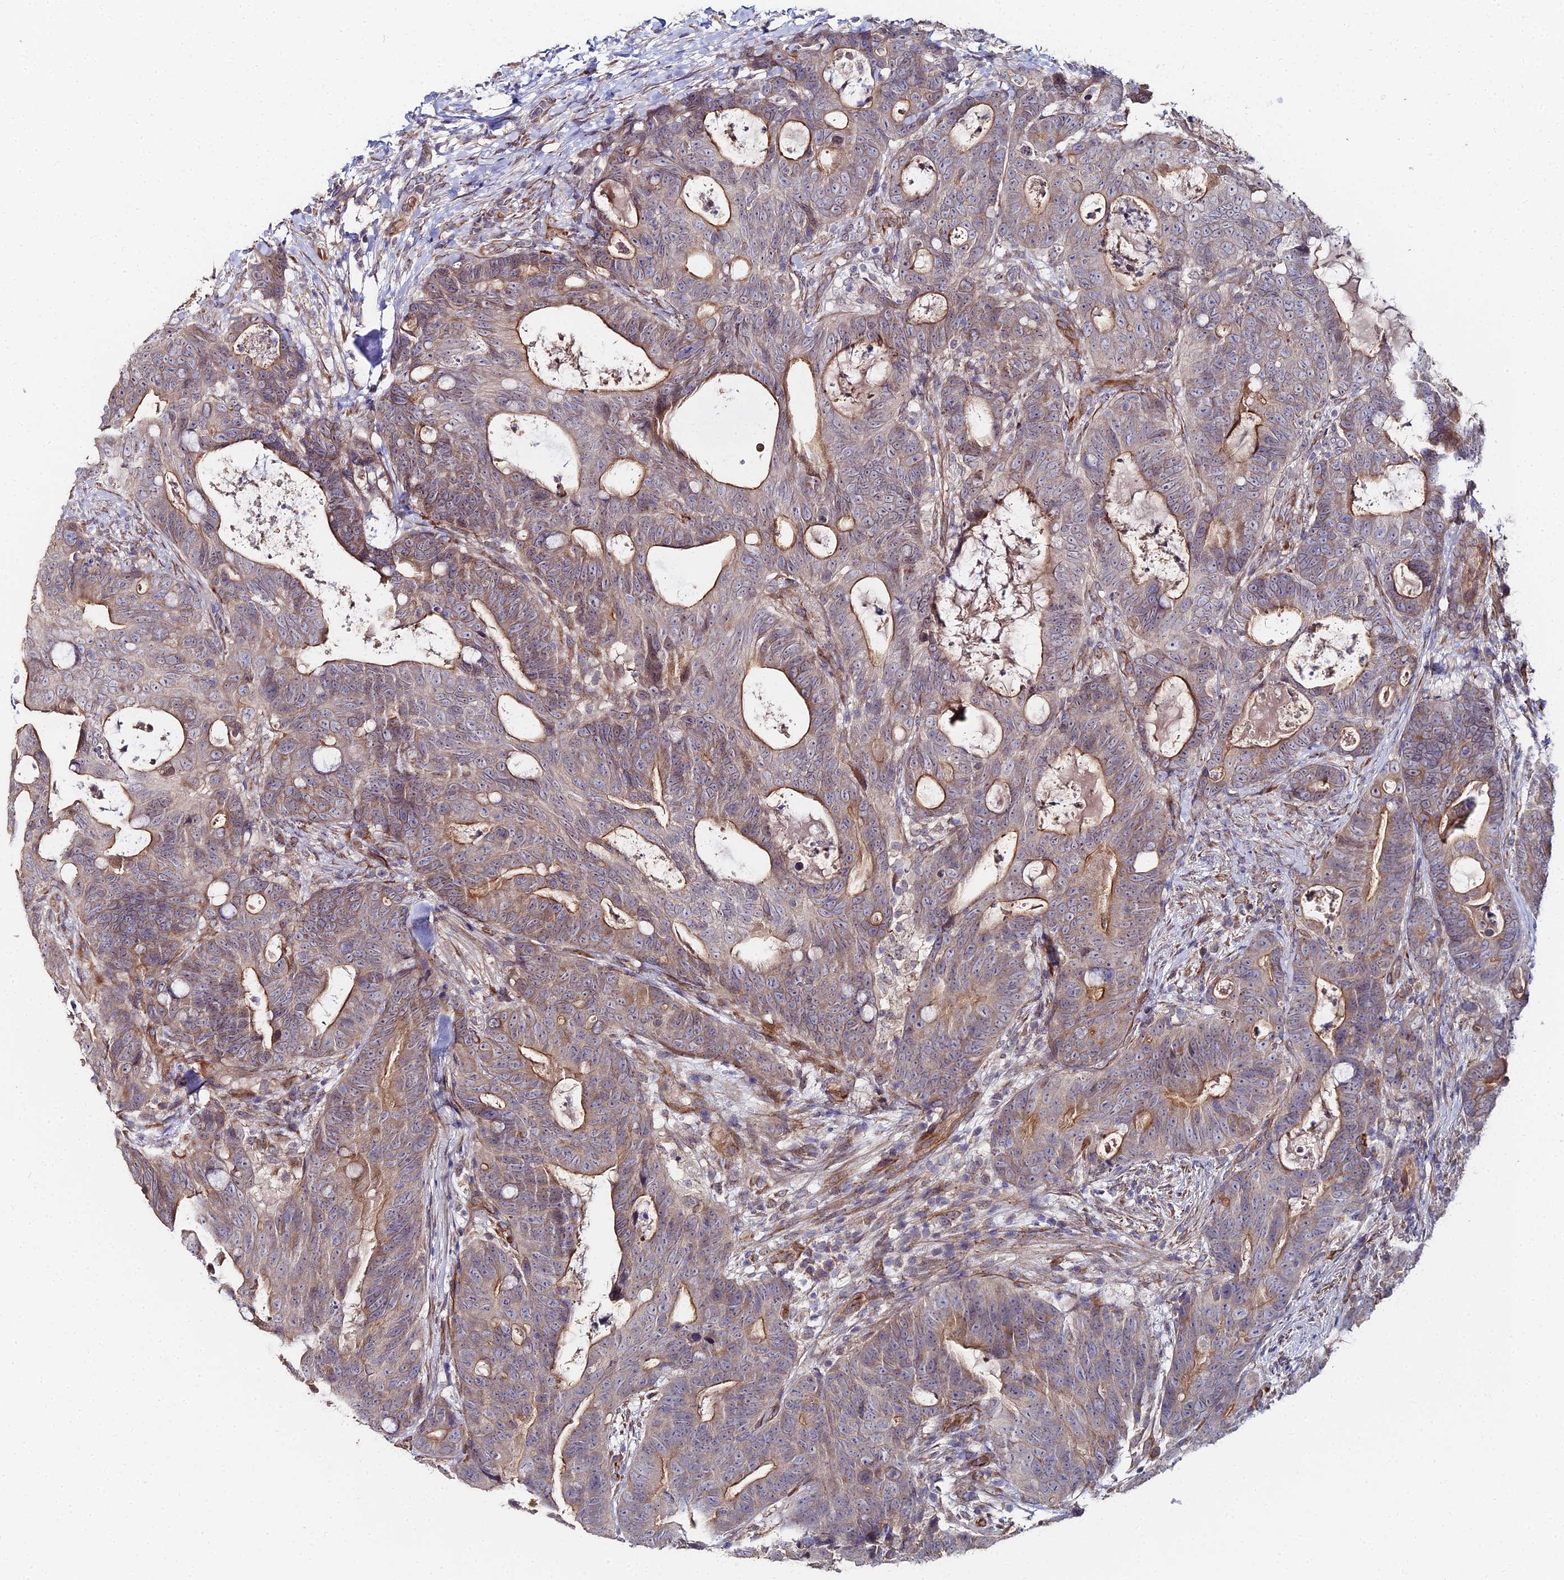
{"staining": {"intensity": "moderate", "quantity": "25%-75%", "location": "cytoplasmic/membranous"}, "tissue": "colorectal cancer", "cell_type": "Tumor cells", "image_type": "cancer", "snomed": [{"axis": "morphology", "description": "Adenocarcinoma, NOS"}, {"axis": "topography", "description": "Colon"}], "caption": "Immunohistochemistry (IHC) (DAB (3,3'-diaminobenzidine)) staining of colorectal cancer shows moderate cytoplasmic/membranous protein expression in approximately 25%-75% of tumor cells.", "gene": "C4orf19", "patient": {"sex": "female", "age": 82}}